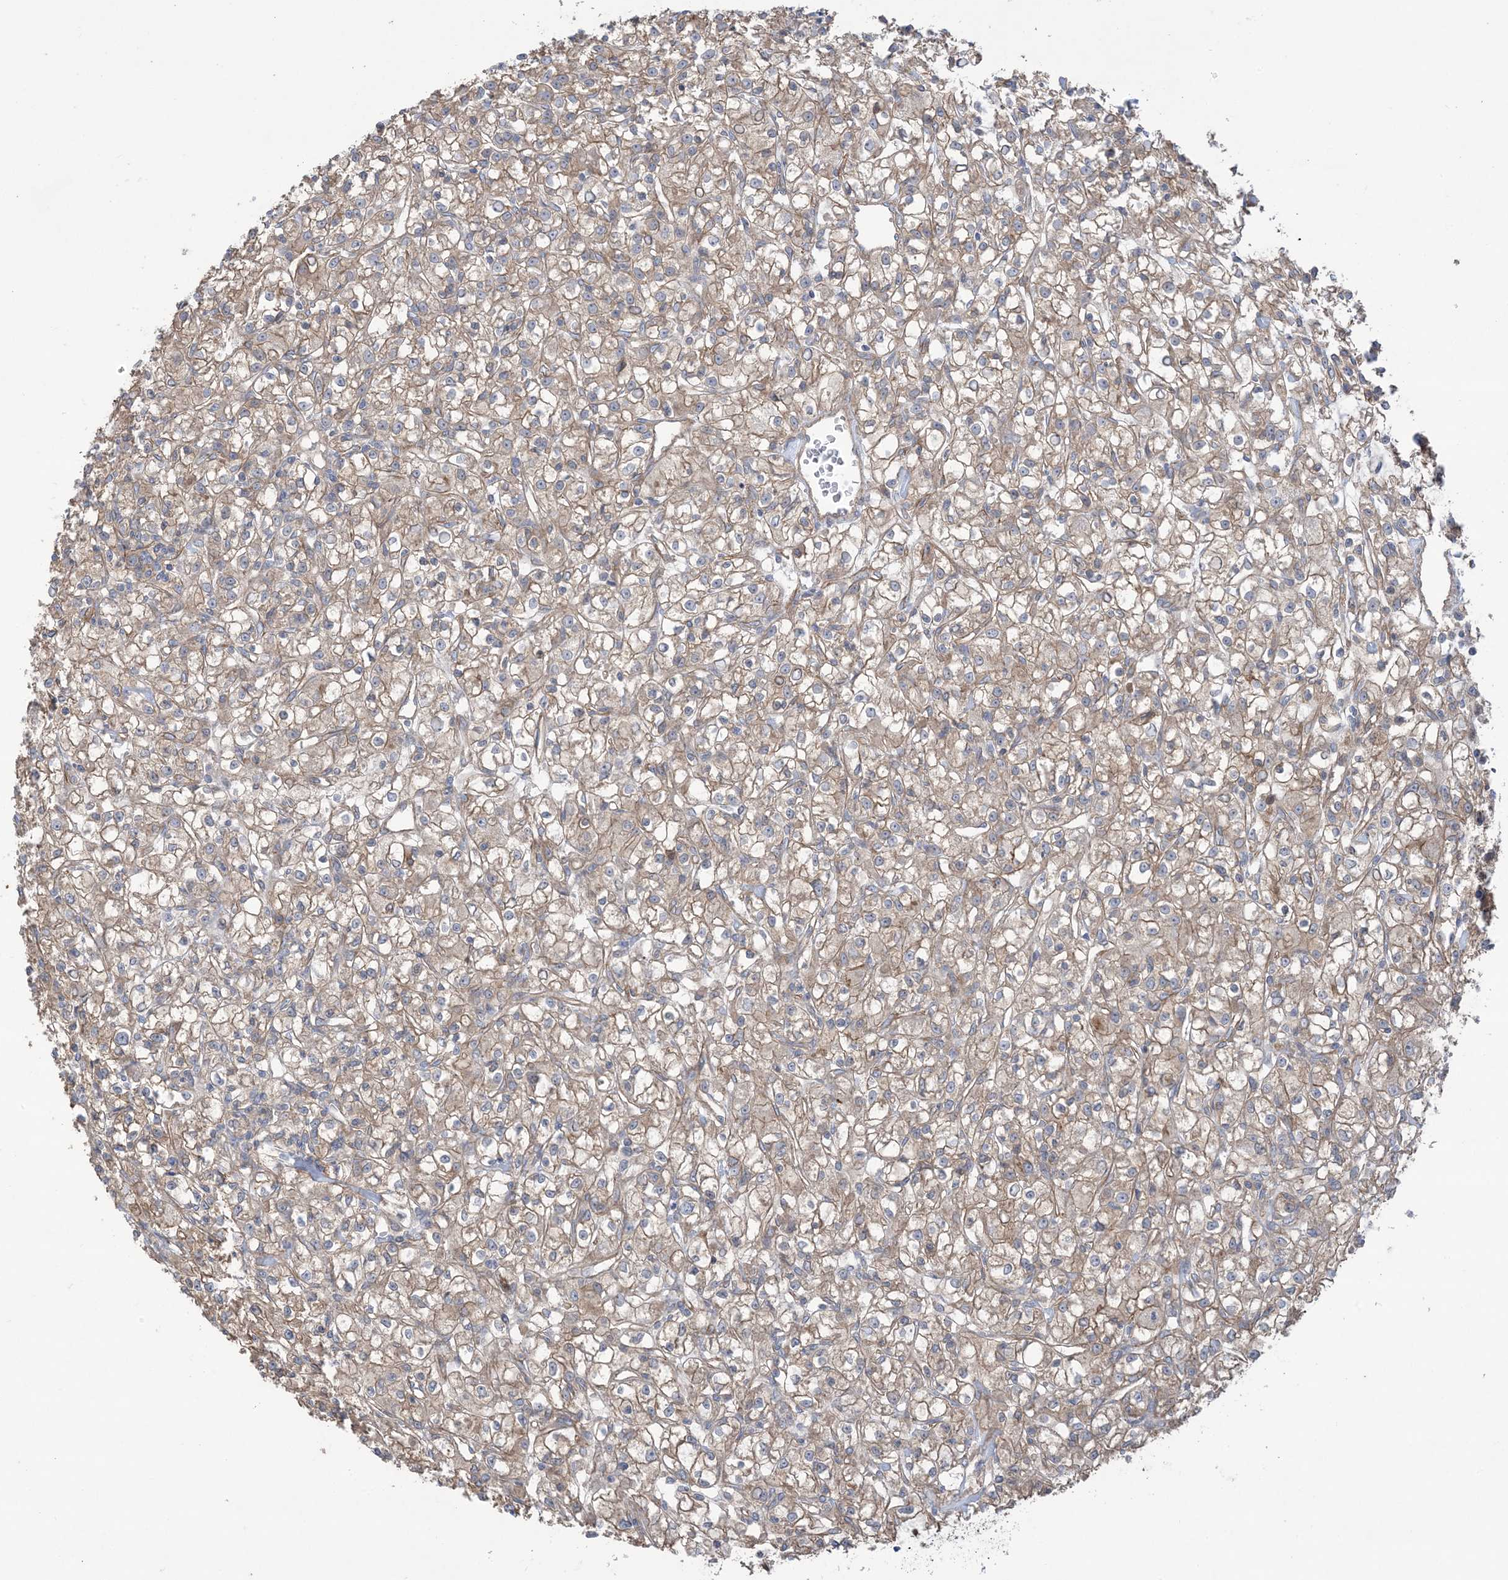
{"staining": {"intensity": "weak", "quantity": ">75%", "location": "cytoplasmic/membranous"}, "tissue": "renal cancer", "cell_type": "Tumor cells", "image_type": "cancer", "snomed": [{"axis": "morphology", "description": "Adenocarcinoma, NOS"}, {"axis": "topography", "description": "Kidney"}], "caption": "Renal cancer stained for a protein (brown) demonstrates weak cytoplasmic/membranous positive positivity in about >75% of tumor cells.", "gene": "CCNY", "patient": {"sex": "female", "age": 59}}